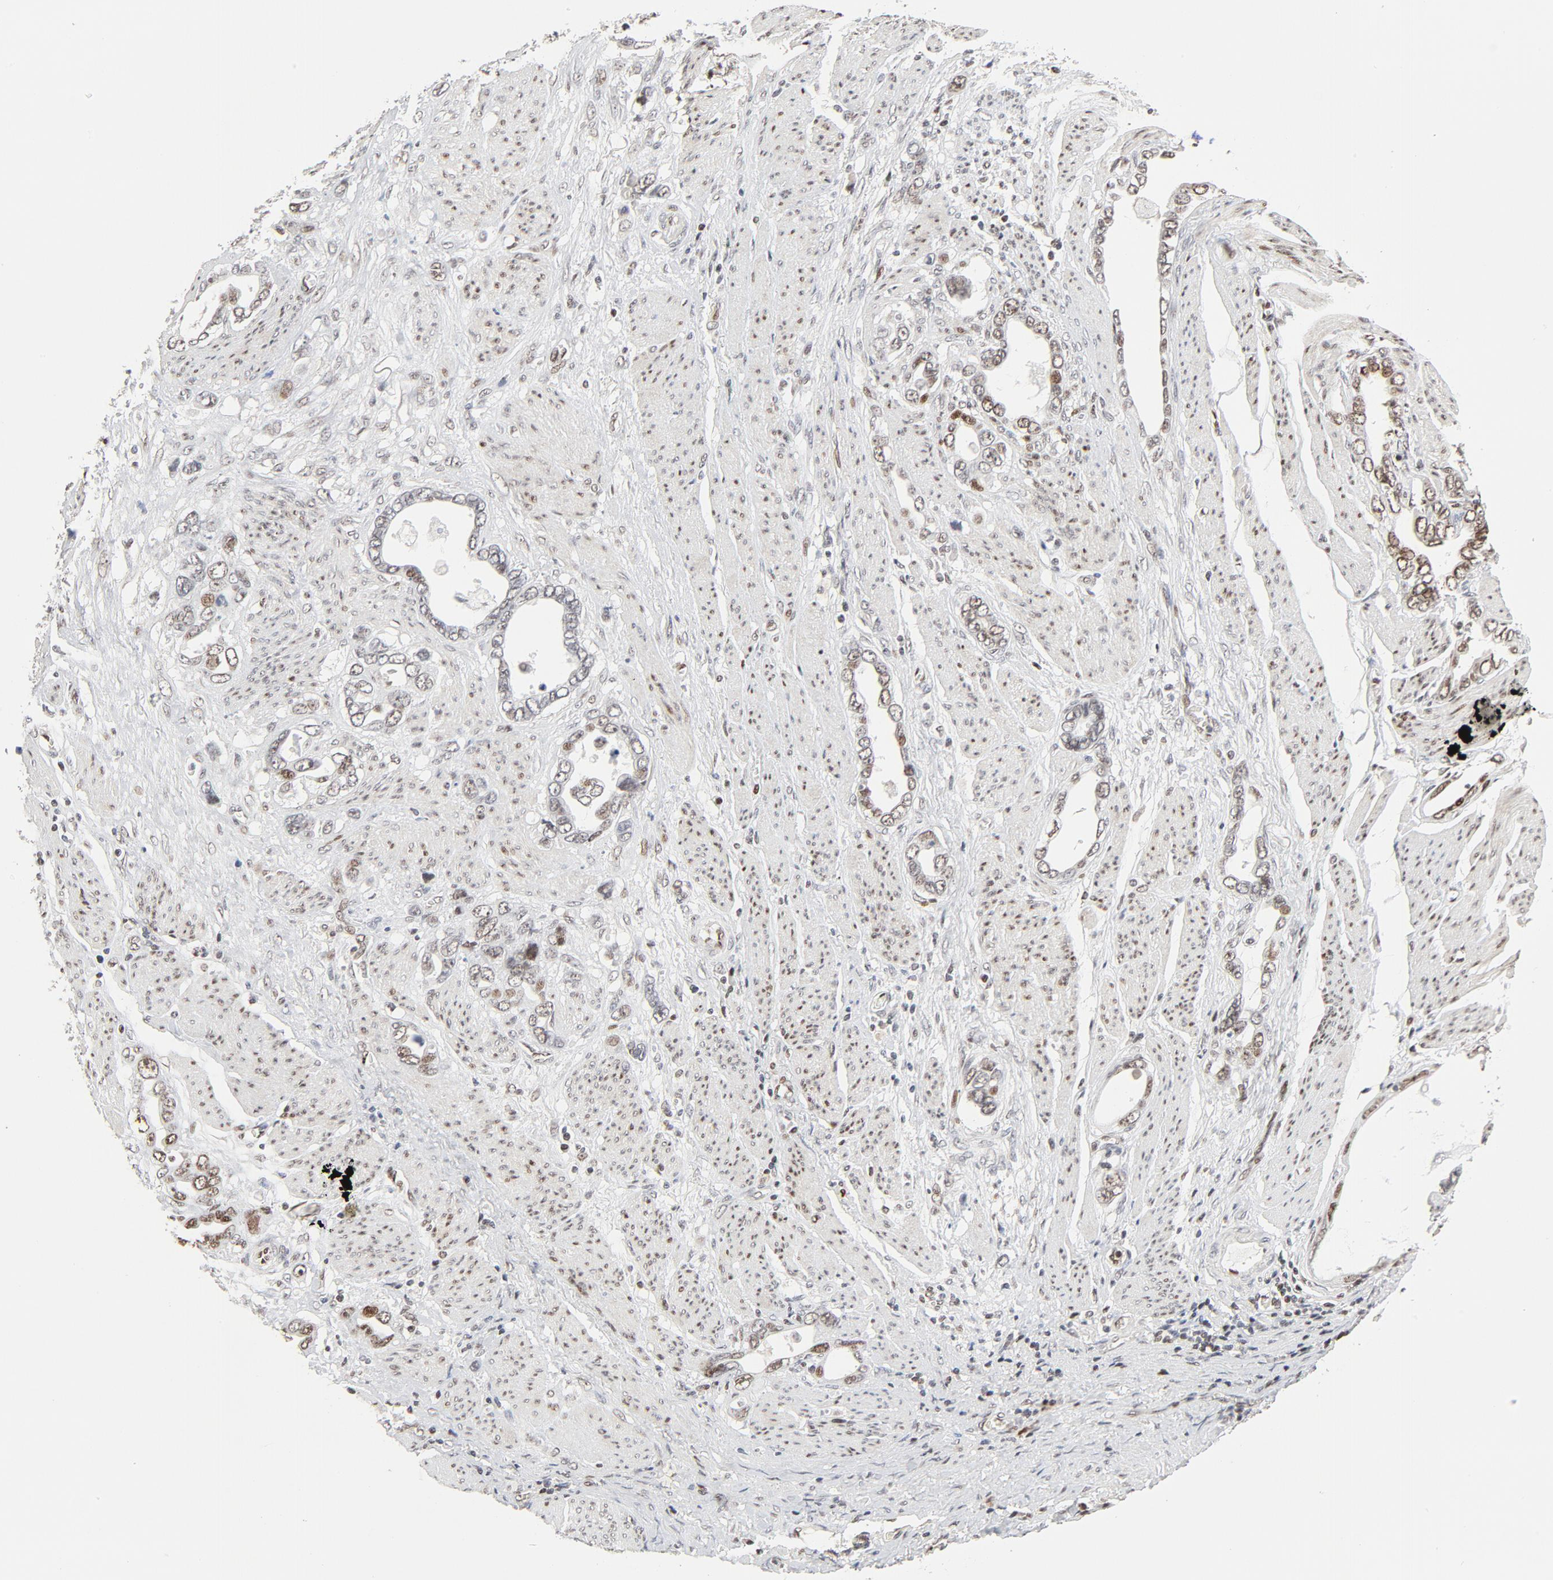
{"staining": {"intensity": "moderate", "quantity": "25%-75%", "location": "nuclear"}, "tissue": "stomach cancer", "cell_type": "Tumor cells", "image_type": "cancer", "snomed": [{"axis": "morphology", "description": "Adenocarcinoma, NOS"}, {"axis": "topography", "description": "Stomach"}], "caption": "Tumor cells display medium levels of moderate nuclear positivity in about 25%-75% of cells in stomach cancer.", "gene": "GTF2I", "patient": {"sex": "male", "age": 78}}